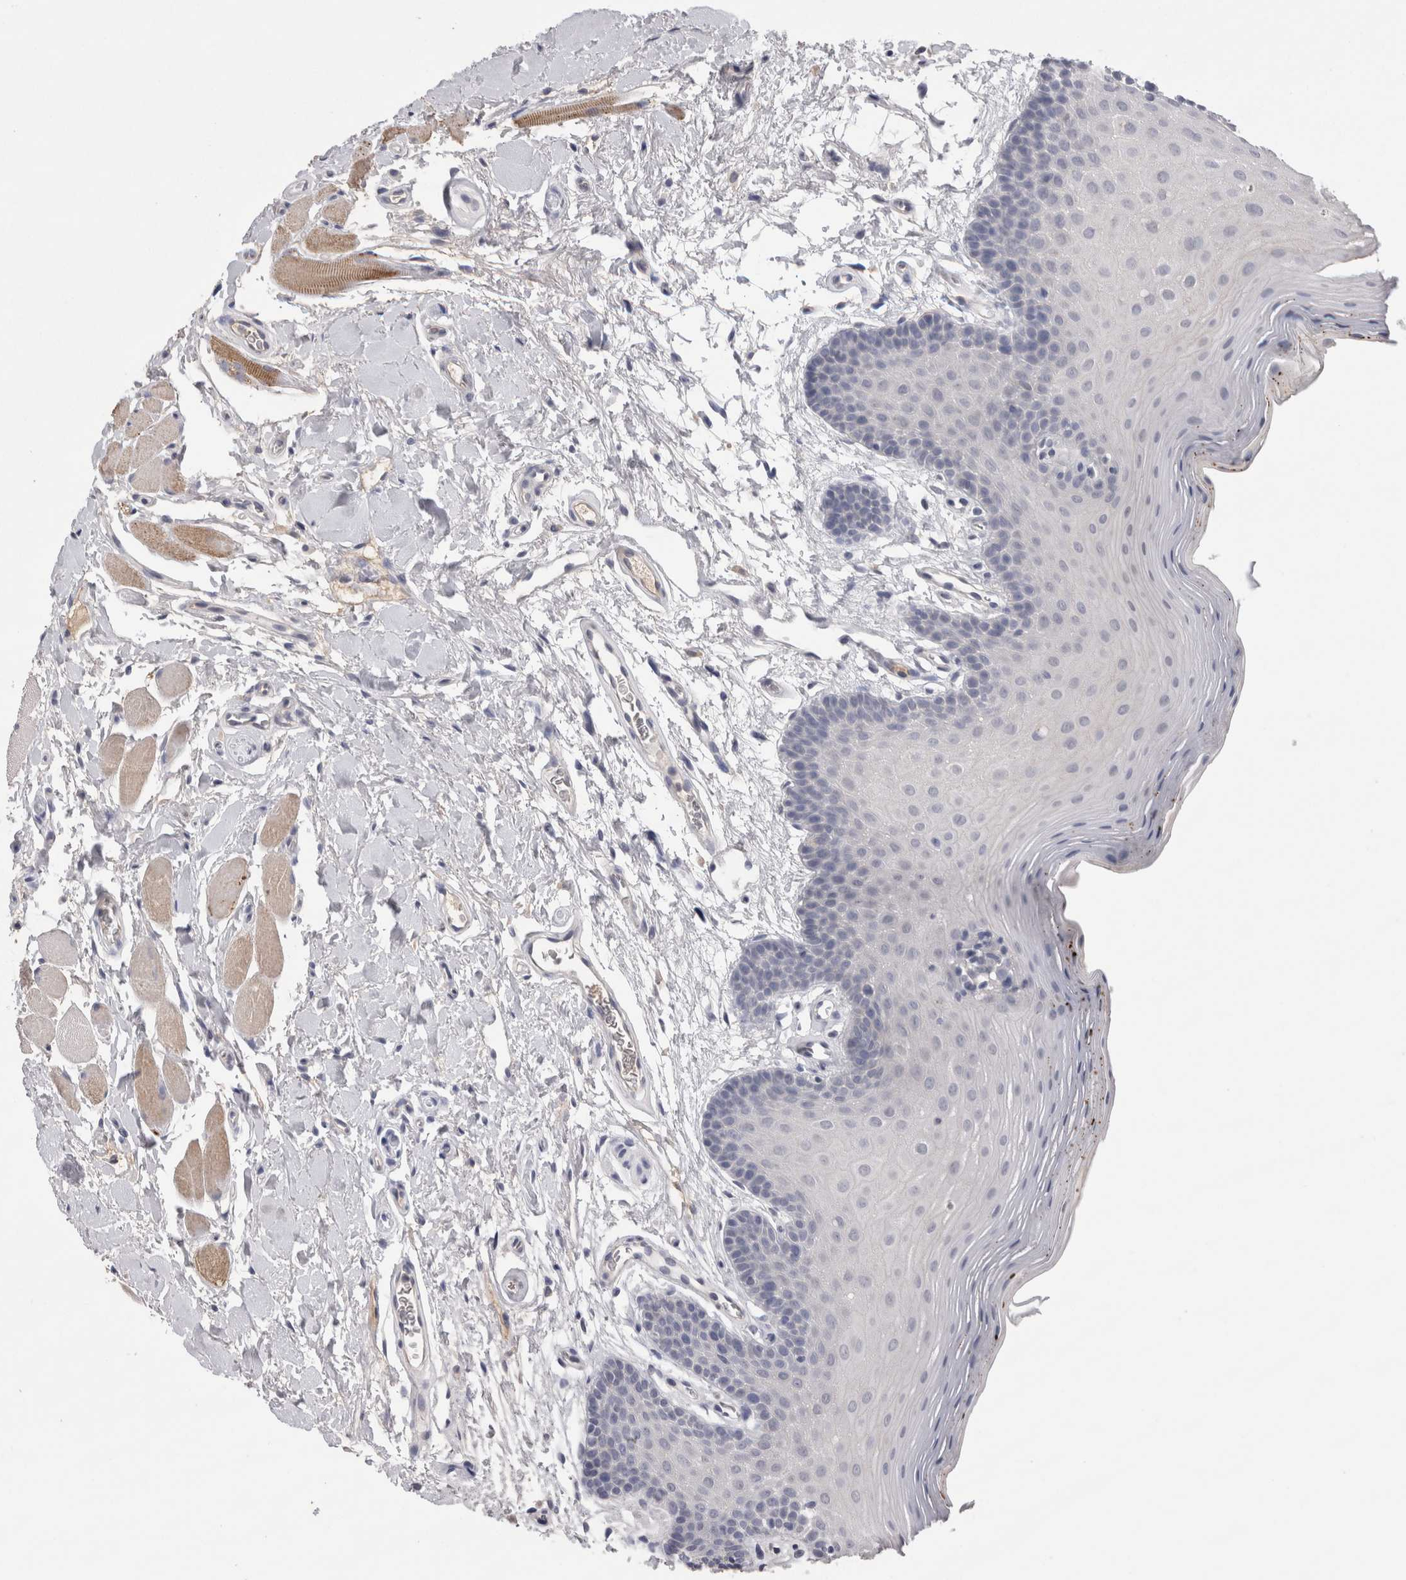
{"staining": {"intensity": "negative", "quantity": "none", "location": "none"}, "tissue": "oral mucosa", "cell_type": "Squamous epithelial cells", "image_type": "normal", "snomed": [{"axis": "morphology", "description": "Normal tissue, NOS"}, {"axis": "topography", "description": "Oral tissue"}], "caption": "Squamous epithelial cells show no significant protein staining in normal oral mucosa. Brightfield microscopy of immunohistochemistry (IHC) stained with DAB (brown) and hematoxylin (blue), captured at high magnification.", "gene": "REG1A", "patient": {"sex": "male", "age": 62}}